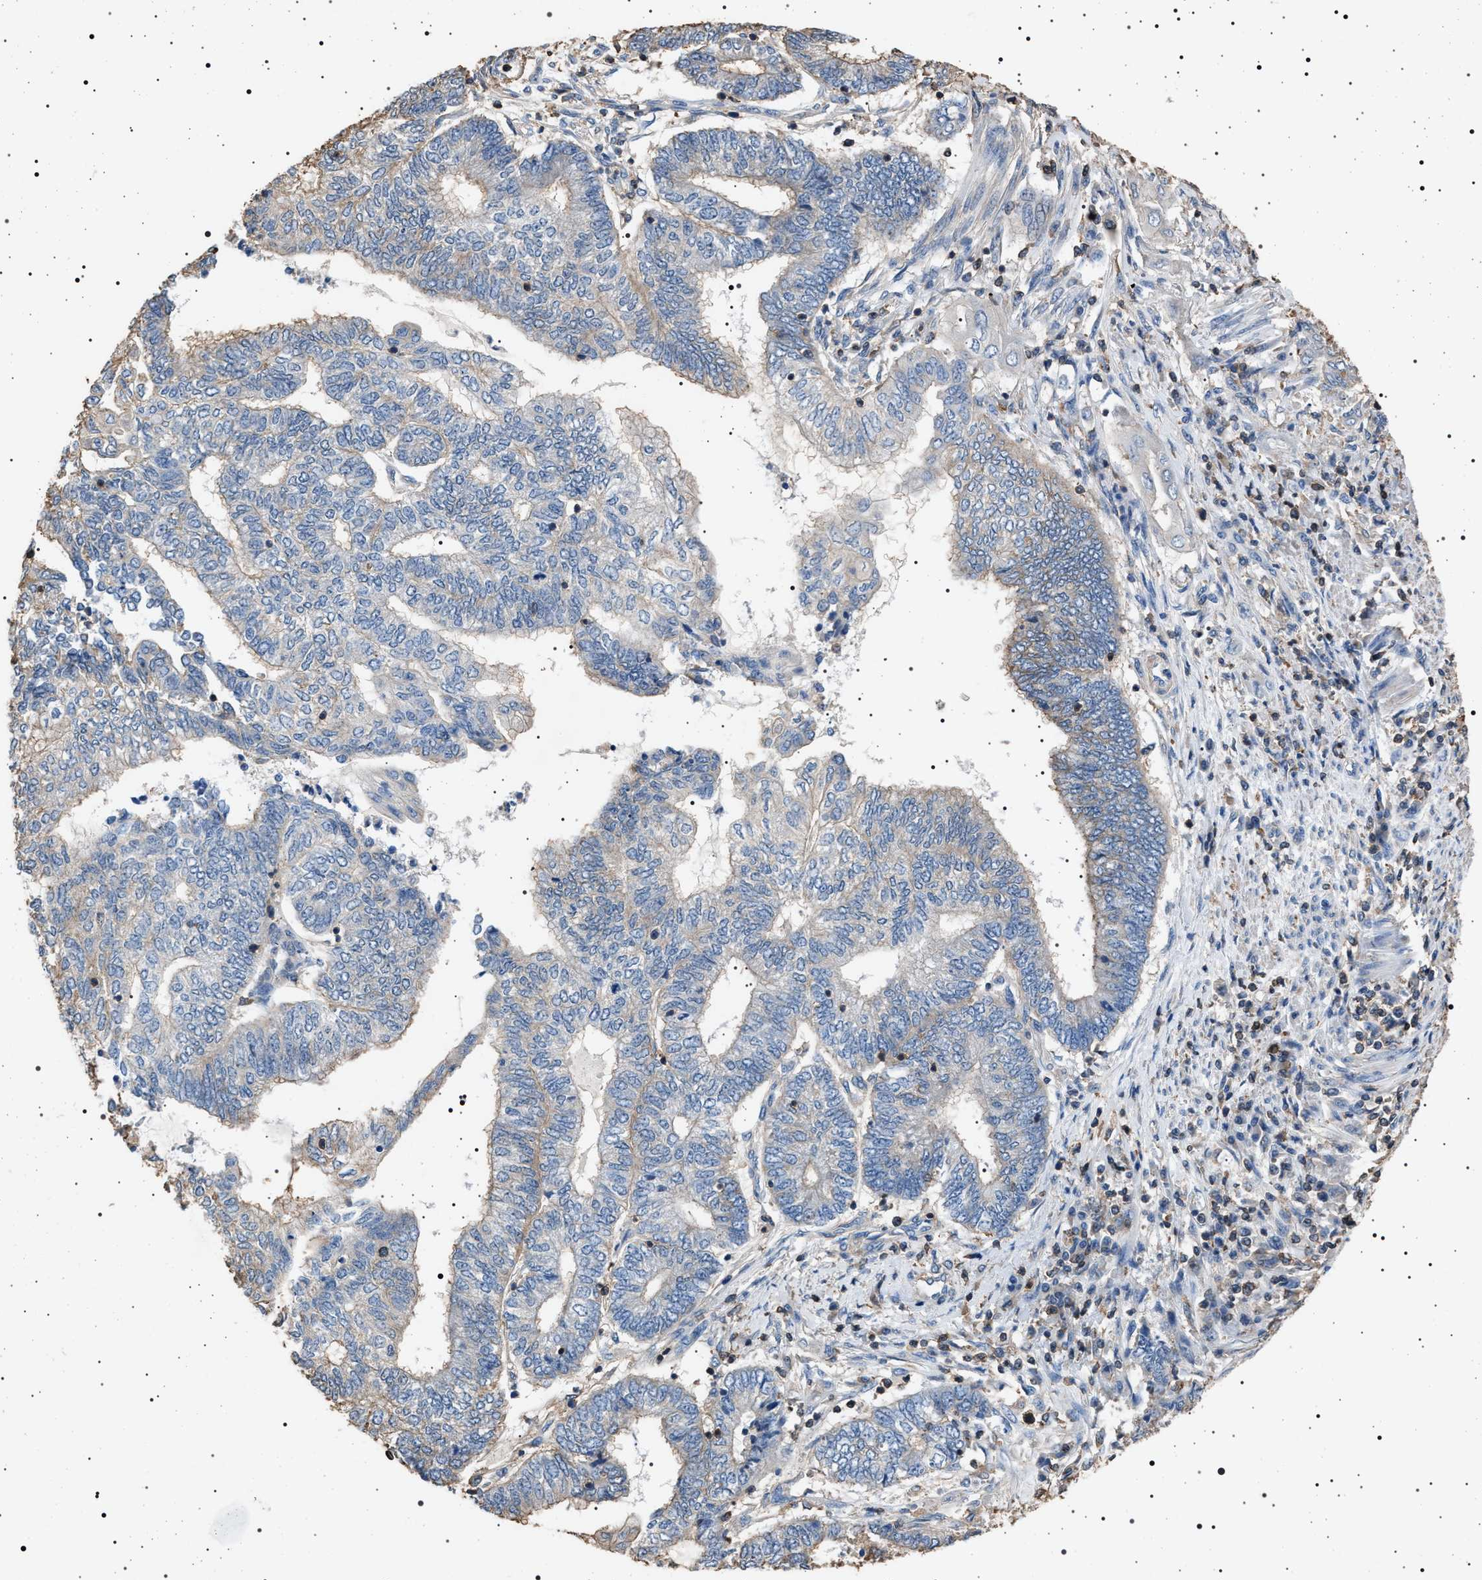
{"staining": {"intensity": "negative", "quantity": "none", "location": "none"}, "tissue": "endometrial cancer", "cell_type": "Tumor cells", "image_type": "cancer", "snomed": [{"axis": "morphology", "description": "Adenocarcinoma, NOS"}, {"axis": "topography", "description": "Uterus"}, {"axis": "topography", "description": "Endometrium"}], "caption": "Tumor cells show no significant protein expression in adenocarcinoma (endometrial). (Stains: DAB (3,3'-diaminobenzidine) immunohistochemistry (IHC) with hematoxylin counter stain, Microscopy: brightfield microscopy at high magnification).", "gene": "SMAP2", "patient": {"sex": "female", "age": 70}}